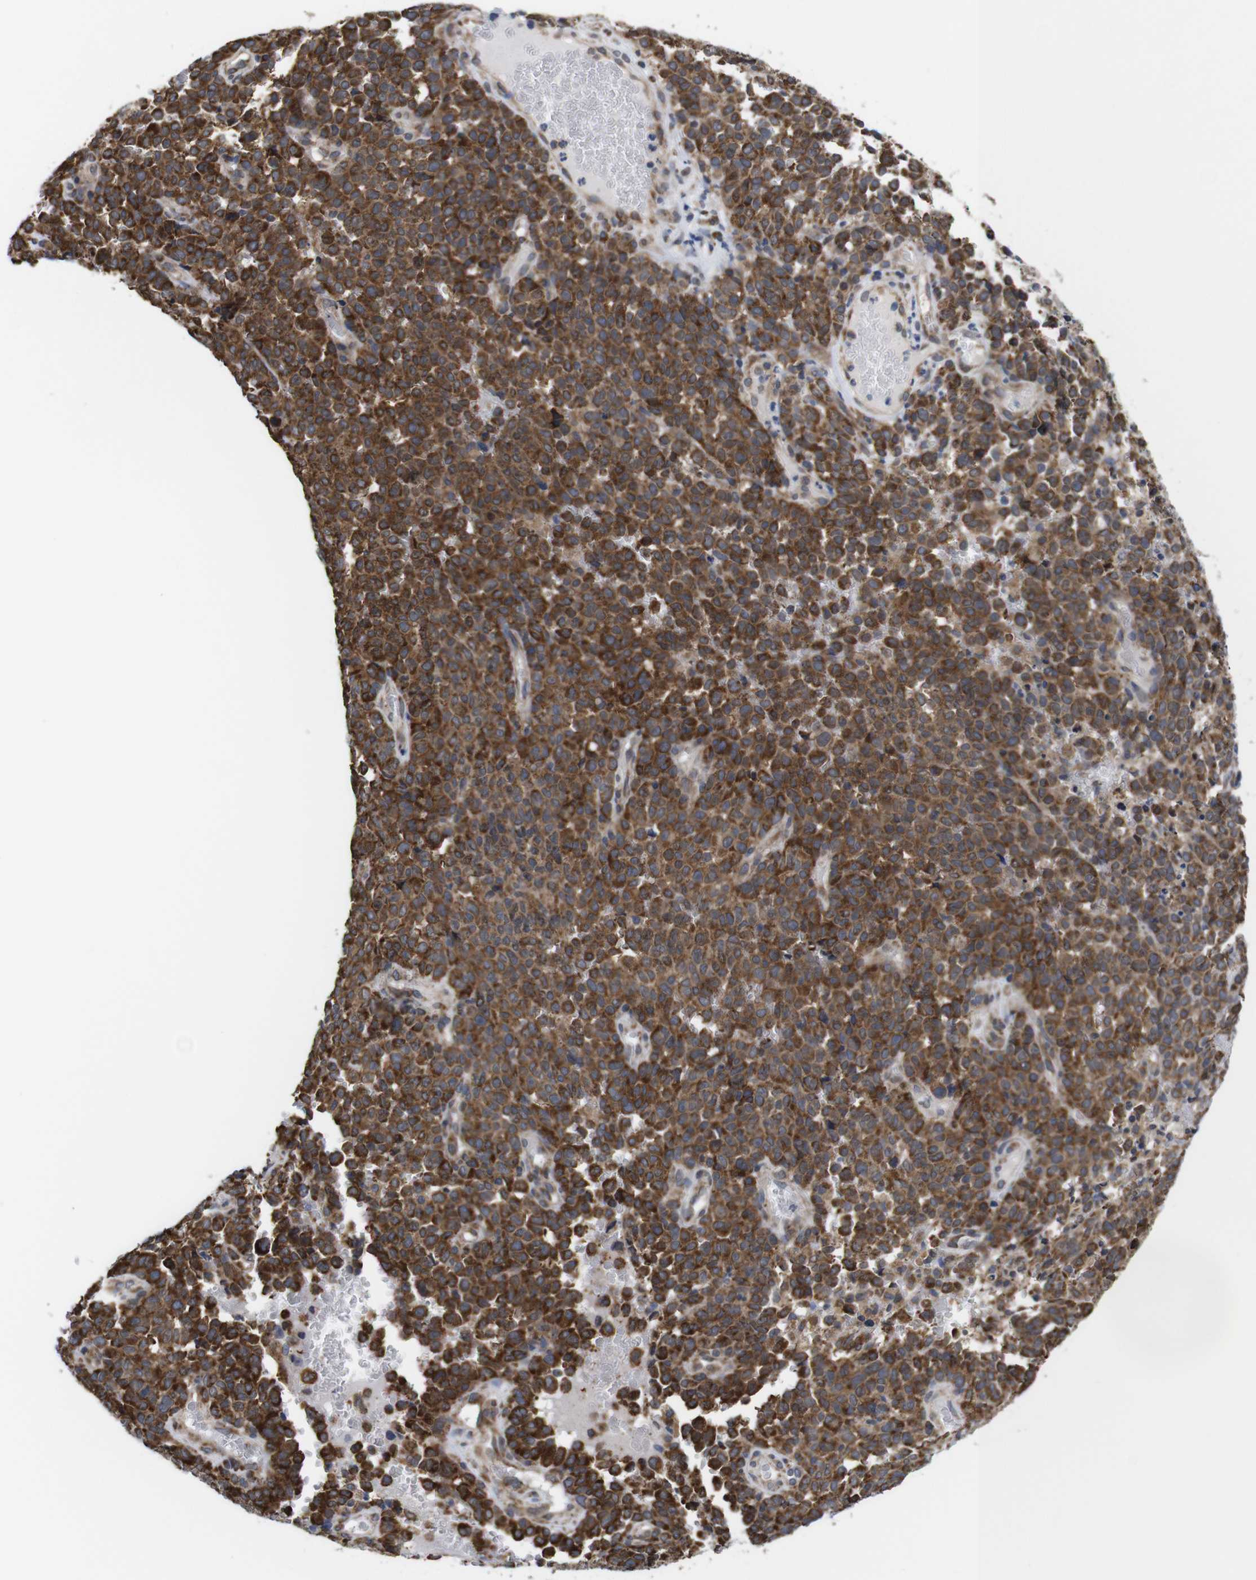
{"staining": {"intensity": "strong", "quantity": ">75%", "location": "cytoplasmic/membranous"}, "tissue": "melanoma", "cell_type": "Tumor cells", "image_type": "cancer", "snomed": [{"axis": "morphology", "description": "Malignant melanoma, NOS"}, {"axis": "topography", "description": "Skin"}], "caption": "An image of melanoma stained for a protein shows strong cytoplasmic/membranous brown staining in tumor cells. The protein is shown in brown color, while the nuclei are stained blue.", "gene": "C17orf80", "patient": {"sex": "female", "age": 82}}